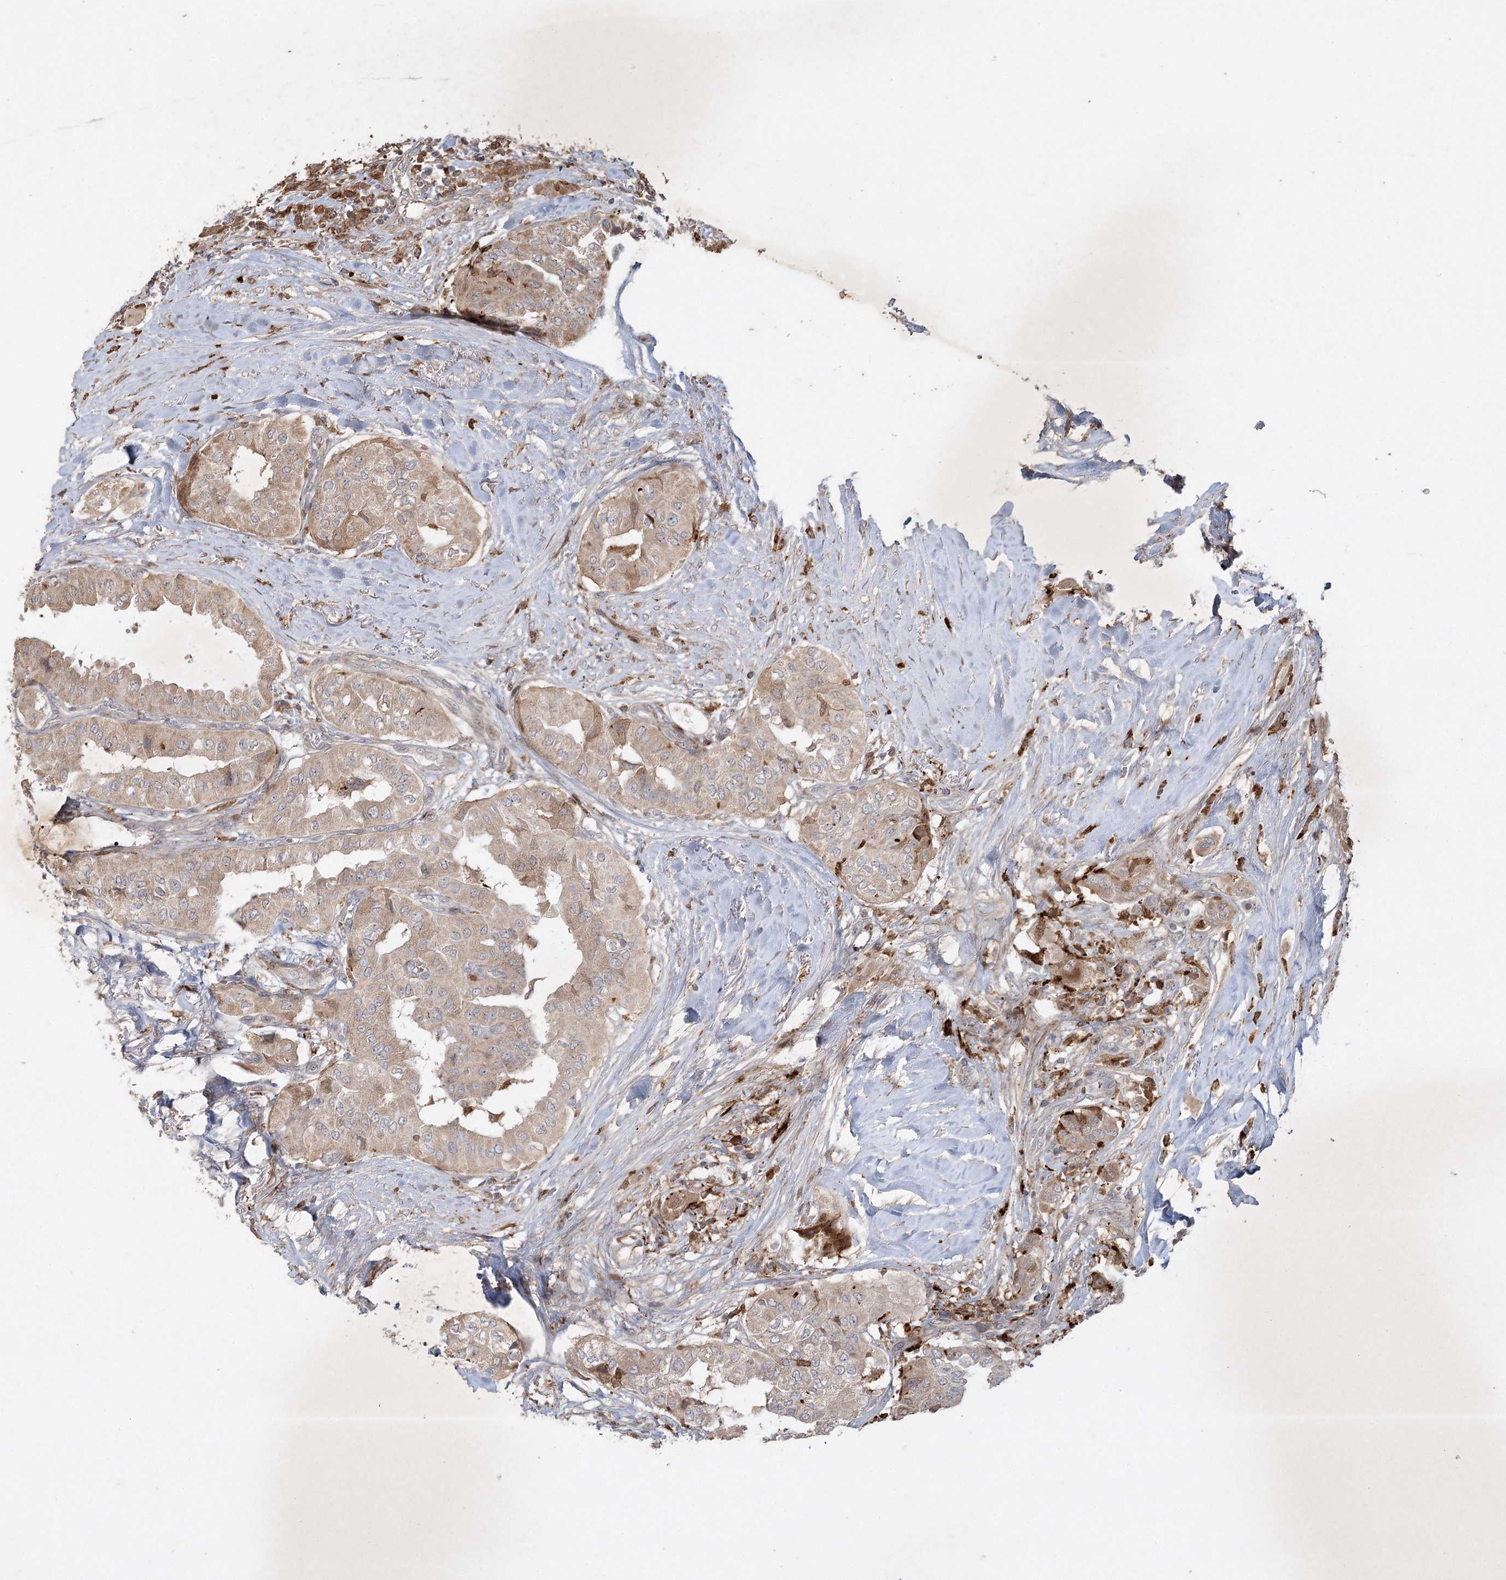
{"staining": {"intensity": "weak", "quantity": ">75%", "location": "cytoplasmic/membranous"}, "tissue": "thyroid cancer", "cell_type": "Tumor cells", "image_type": "cancer", "snomed": [{"axis": "morphology", "description": "Papillary adenocarcinoma, NOS"}, {"axis": "topography", "description": "Thyroid gland"}], "caption": "Immunohistochemistry (IHC) (DAB (3,3'-diaminobenzidine)) staining of human papillary adenocarcinoma (thyroid) demonstrates weak cytoplasmic/membranous protein positivity in about >75% of tumor cells.", "gene": "KBTBD4", "patient": {"sex": "female", "age": 59}}